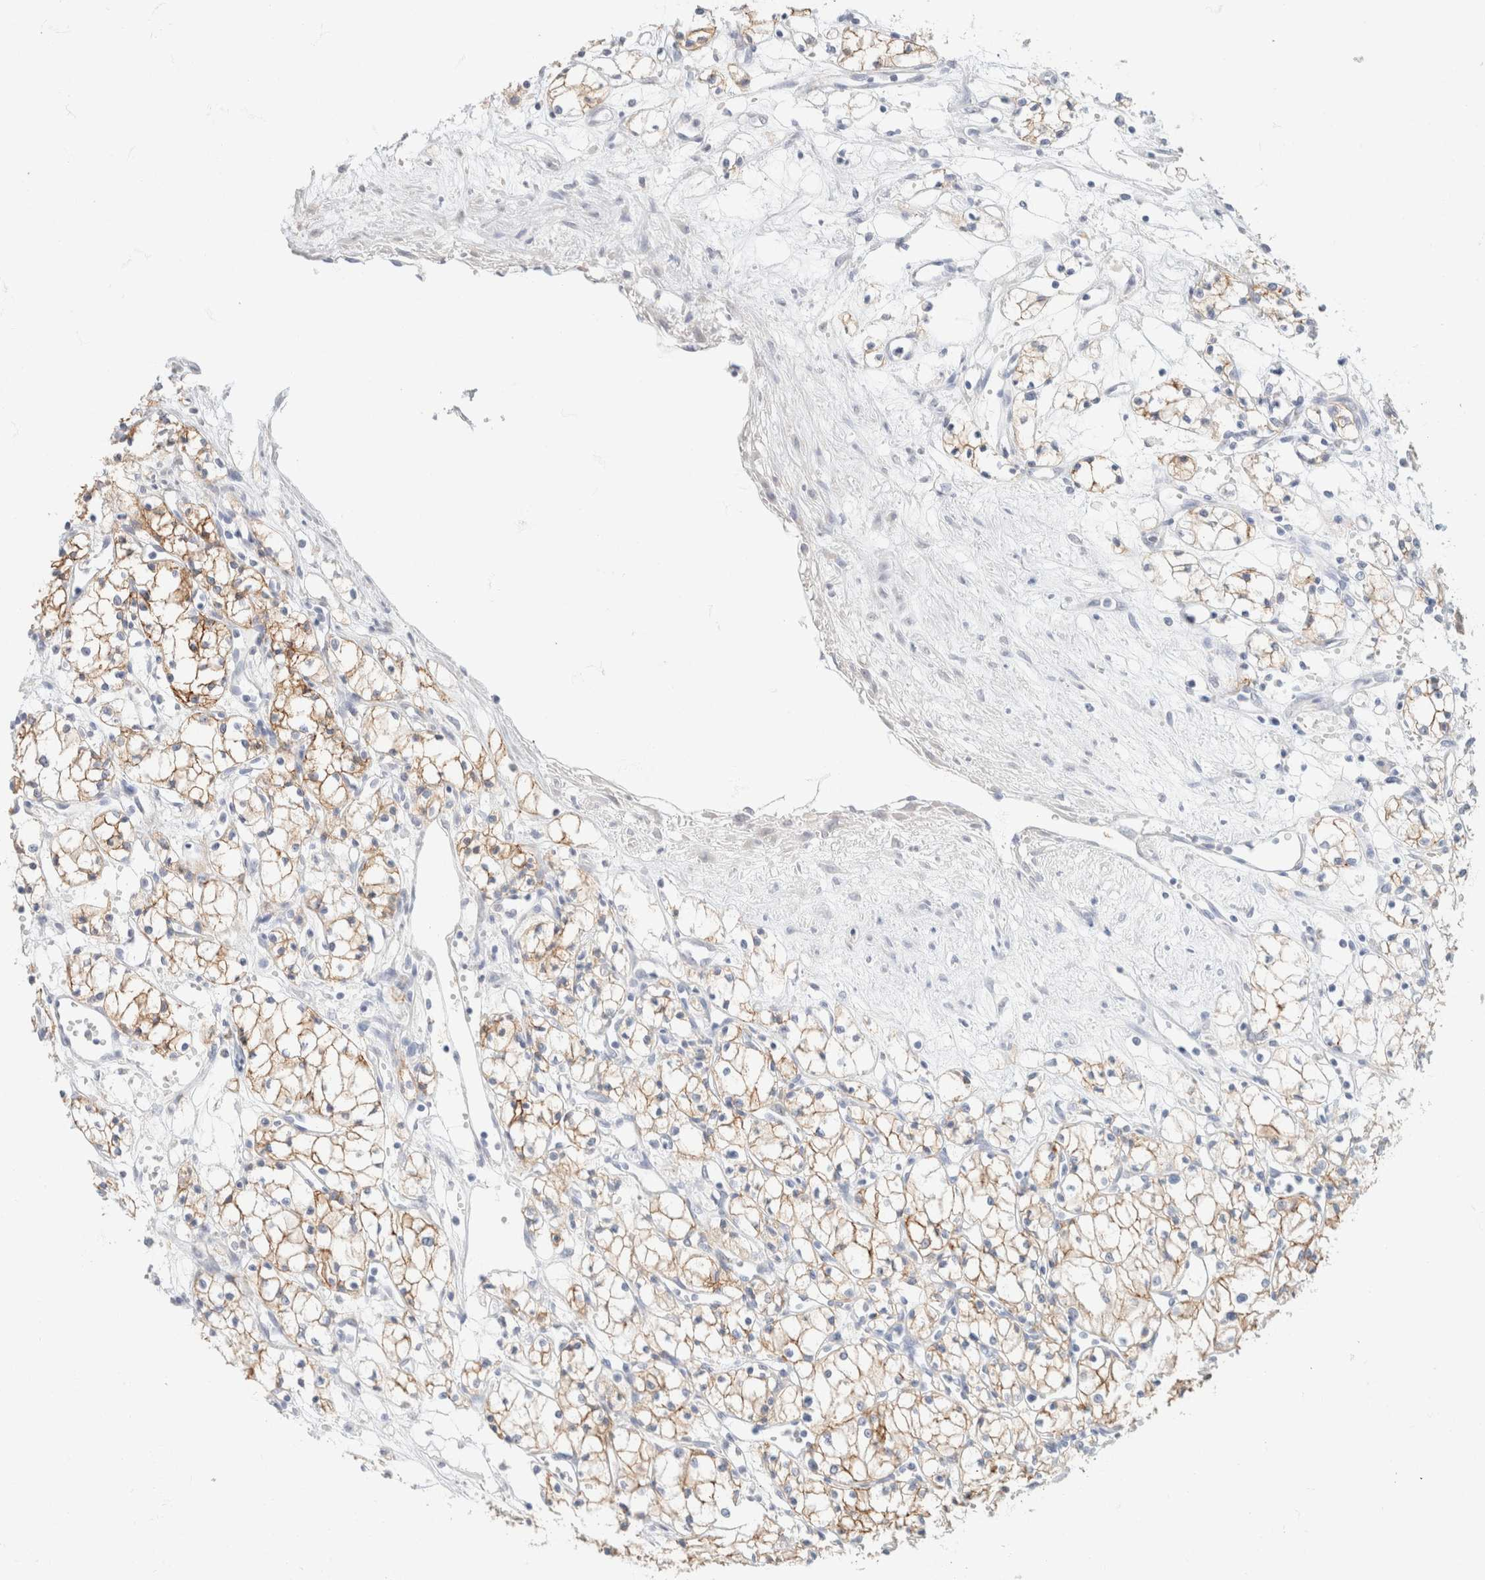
{"staining": {"intensity": "moderate", "quantity": ">75%", "location": "cytoplasmic/membranous"}, "tissue": "renal cancer", "cell_type": "Tumor cells", "image_type": "cancer", "snomed": [{"axis": "morphology", "description": "Normal tissue, NOS"}, {"axis": "morphology", "description": "Adenocarcinoma, NOS"}, {"axis": "topography", "description": "Kidney"}], "caption": "This histopathology image exhibits immunohistochemistry (IHC) staining of human adenocarcinoma (renal), with medium moderate cytoplasmic/membranous staining in approximately >75% of tumor cells.", "gene": "CA12", "patient": {"sex": "male", "age": 59}}